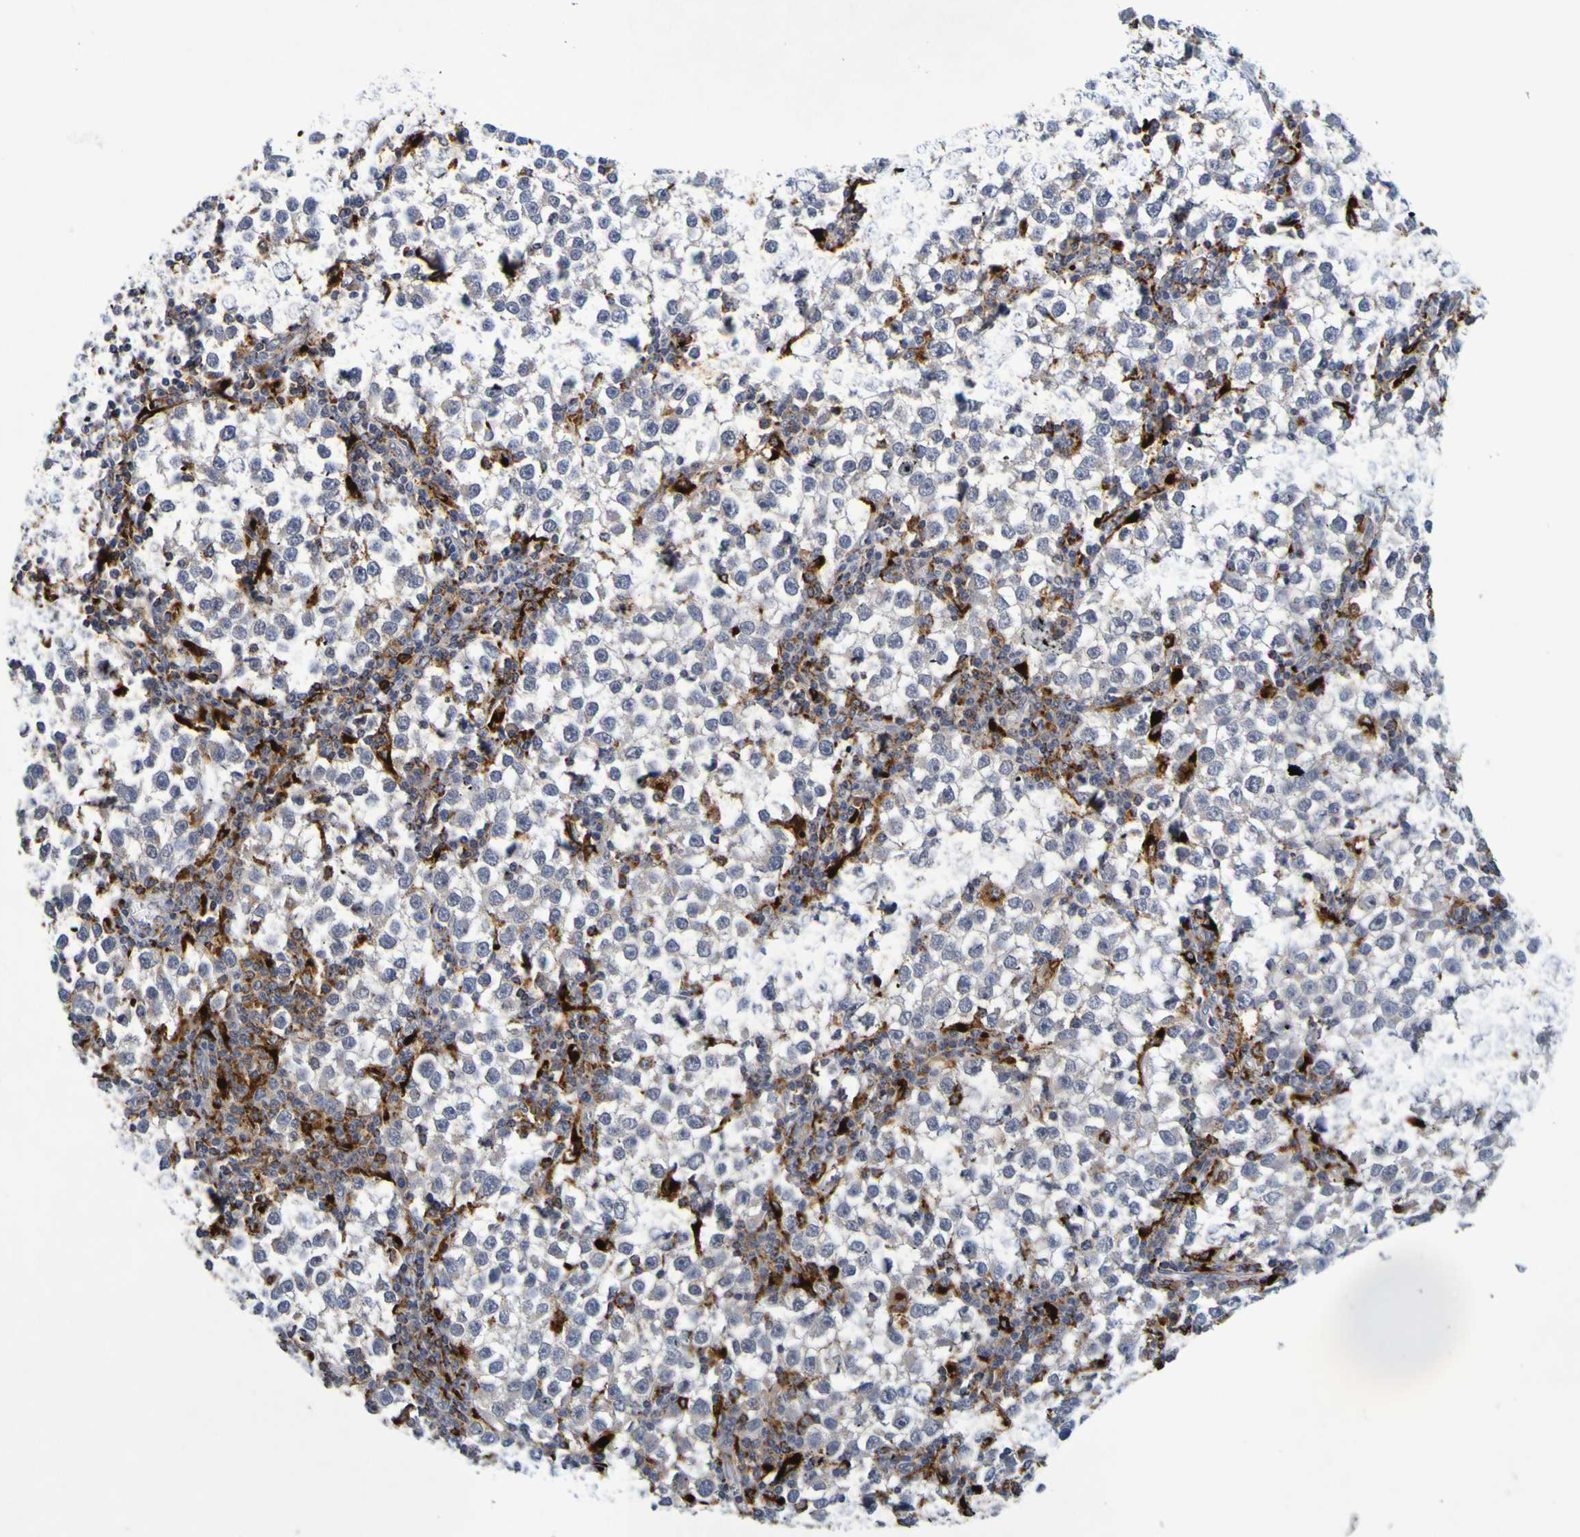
{"staining": {"intensity": "negative", "quantity": "none", "location": "none"}, "tissue": "testis cancer", "cell_type": "Tumor cells", "image_type": "cancer", "snomed": [{"axis": "morphology", "description": "Seminoma, NOS"}, {"axis": "topography", "description": "Testis"}], "caption": "IHC photomicrograph of testis cancer (seminoma) stained for a protein (brown), which shows no expression in tumor cells. (Brightfield microscopy of DAB immunohistochemistry (IHC) at high magnification).", "gene": "TPH1", "patient": {"sex": "male", "age": 65}}